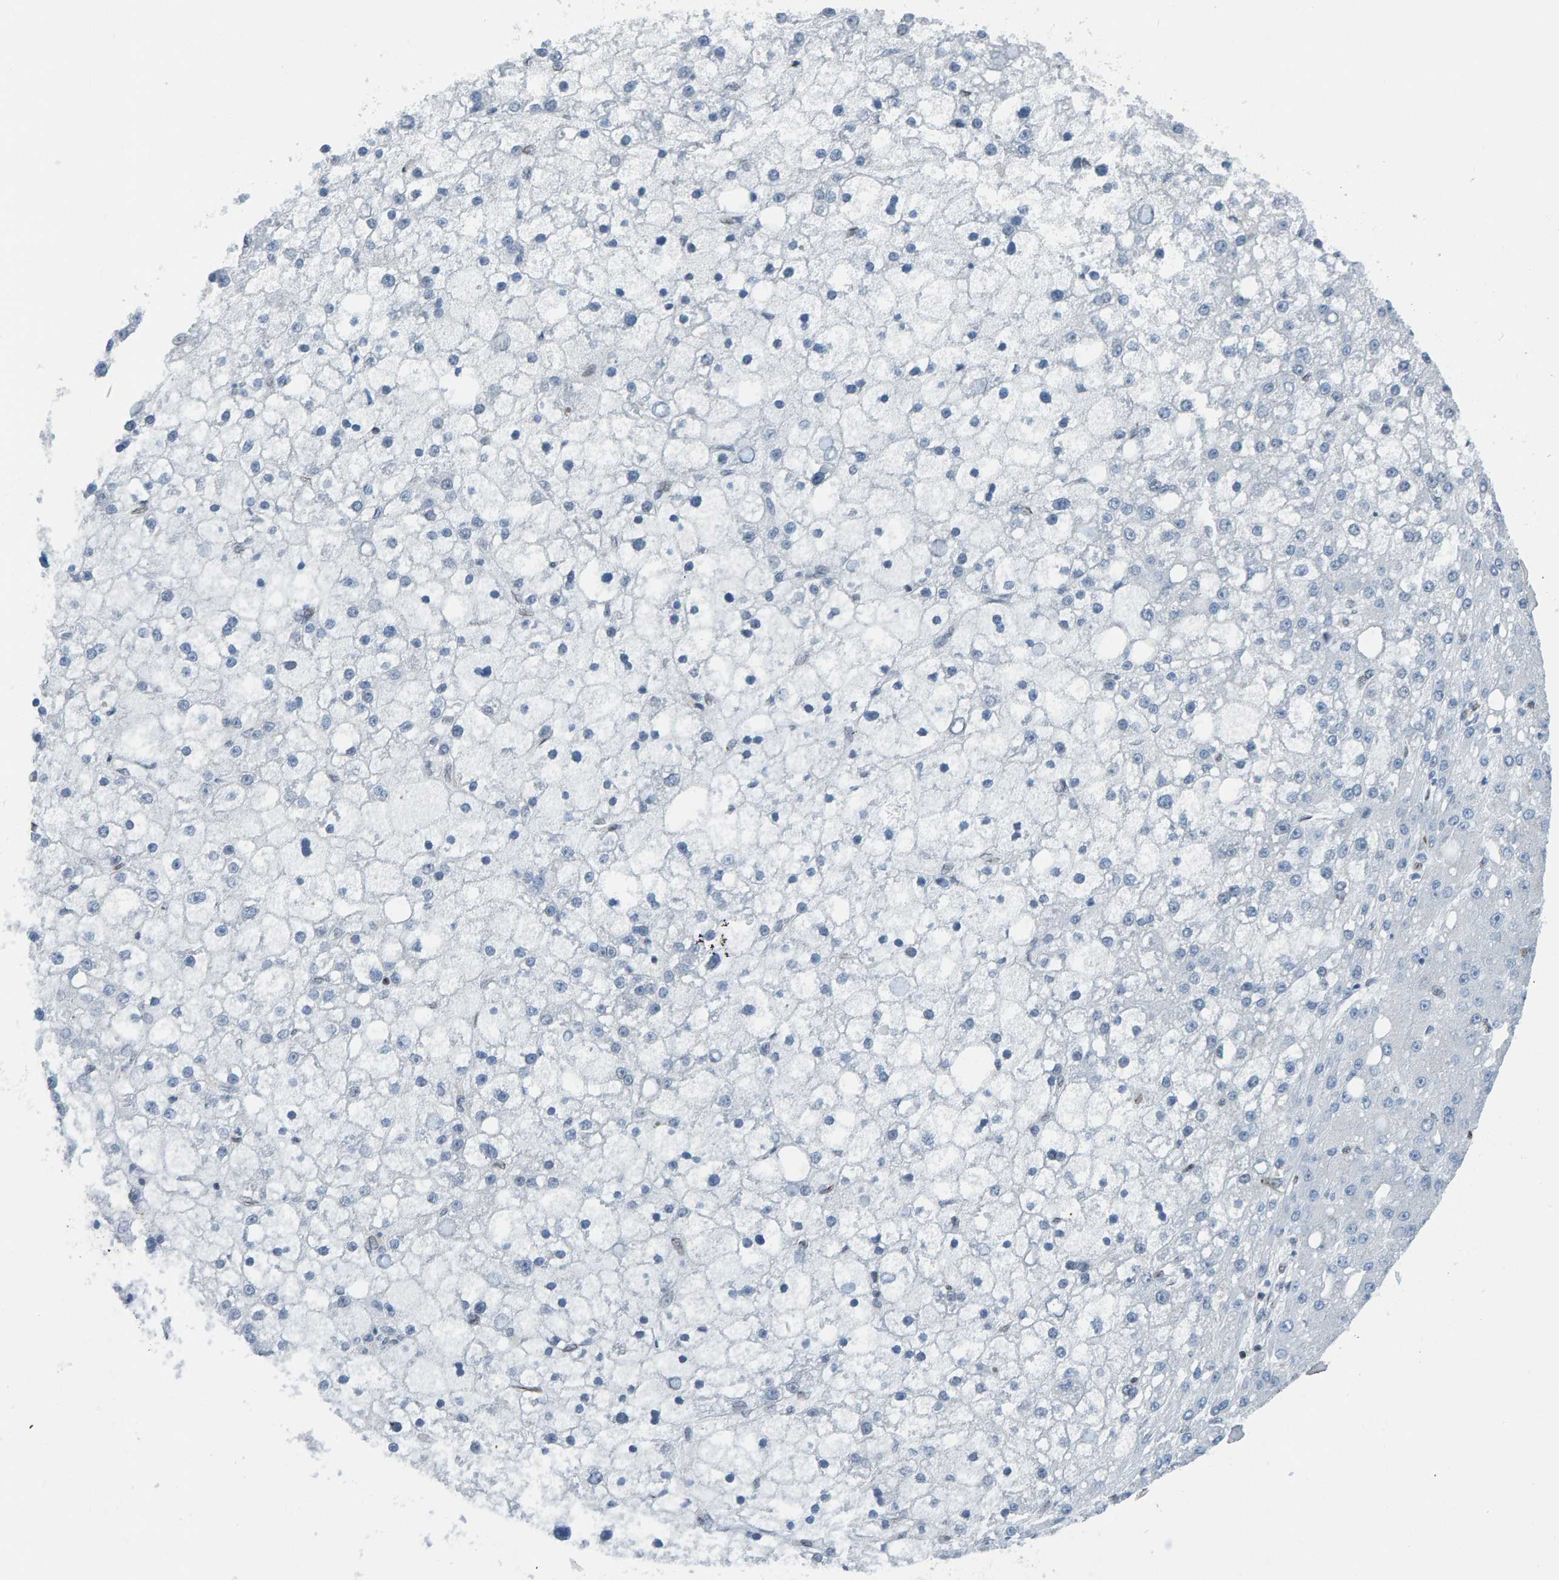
{"staining": {"intensity": "negative", "quantity": "none", "location": "none"}, "tissue": "liver cancer", "cell_type": "Tumor cells", "image_type": "cancer", "snomed": [{"axis": "morphology", "description": "Carcinoma, Hepatocellular, NOS"}, {"axis": "topography", "description": "Liver"}], "caption": "This image is of liver hepatocellular carcinoma stained with IHC to label a protein in brown with the nuclei are counter-stained blue. There is no positivity in tumor cells.", "gene": "LMNB2", "patient": {"sex": "male", "age": 67}}